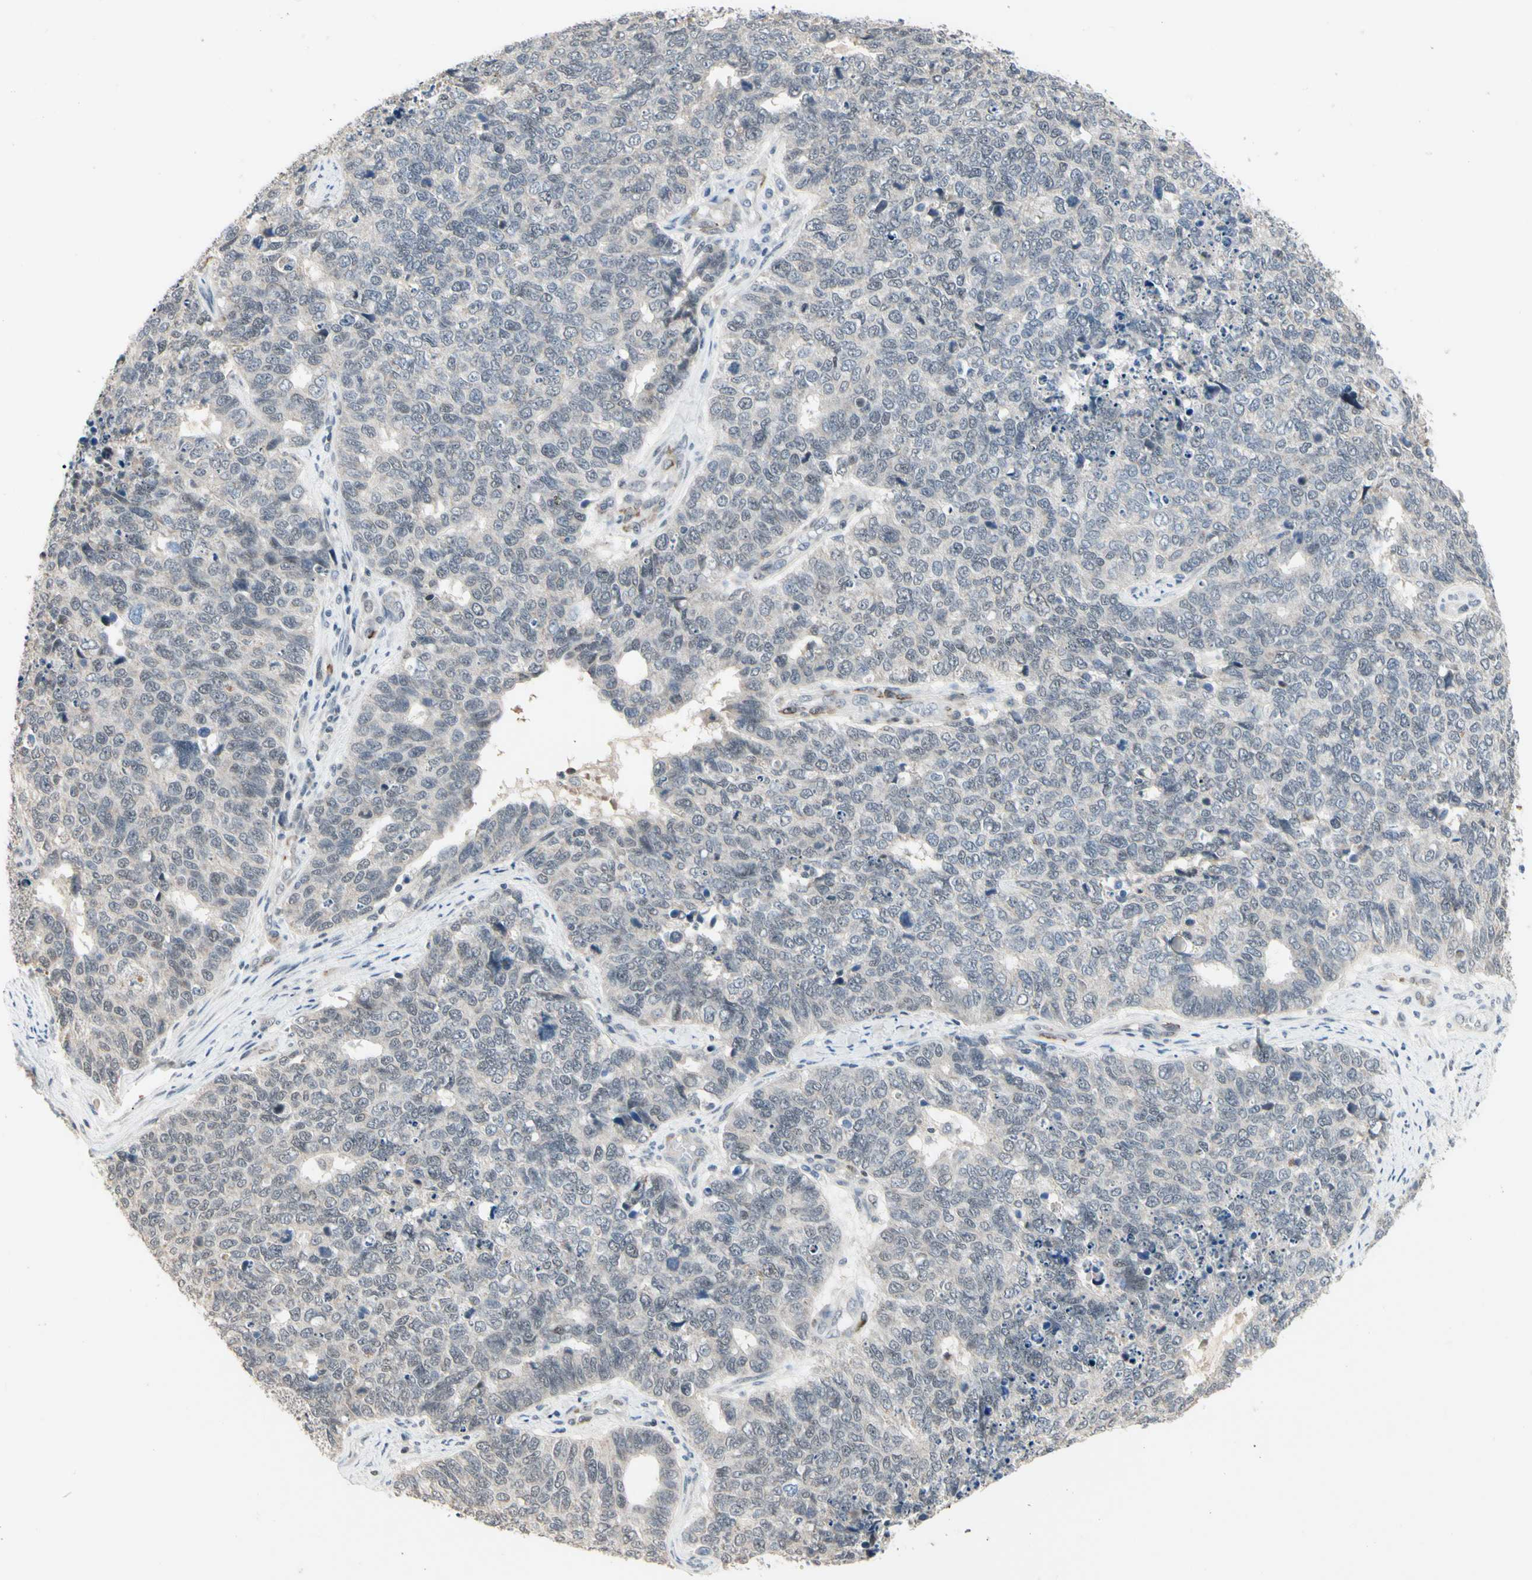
{"staining": {"intensity": "negative", "quantity": "none", "location": "none"}, "tissue": "cervical cancer", "cell_type": "Tumor cells", "image_type": "cancer", "snomed": [{"axis": "morphology", "description": "Squamous cell carcinoma, NOS"}, {"axis": "topography", "description": "Cervix"}], "caption": "Cervical squamous cell carcinoma was stained to show a protein in brown. There is no significant expression in tumor cells.", "gene": "GREM1", "patient": {"sex": "female", "age": 63}}